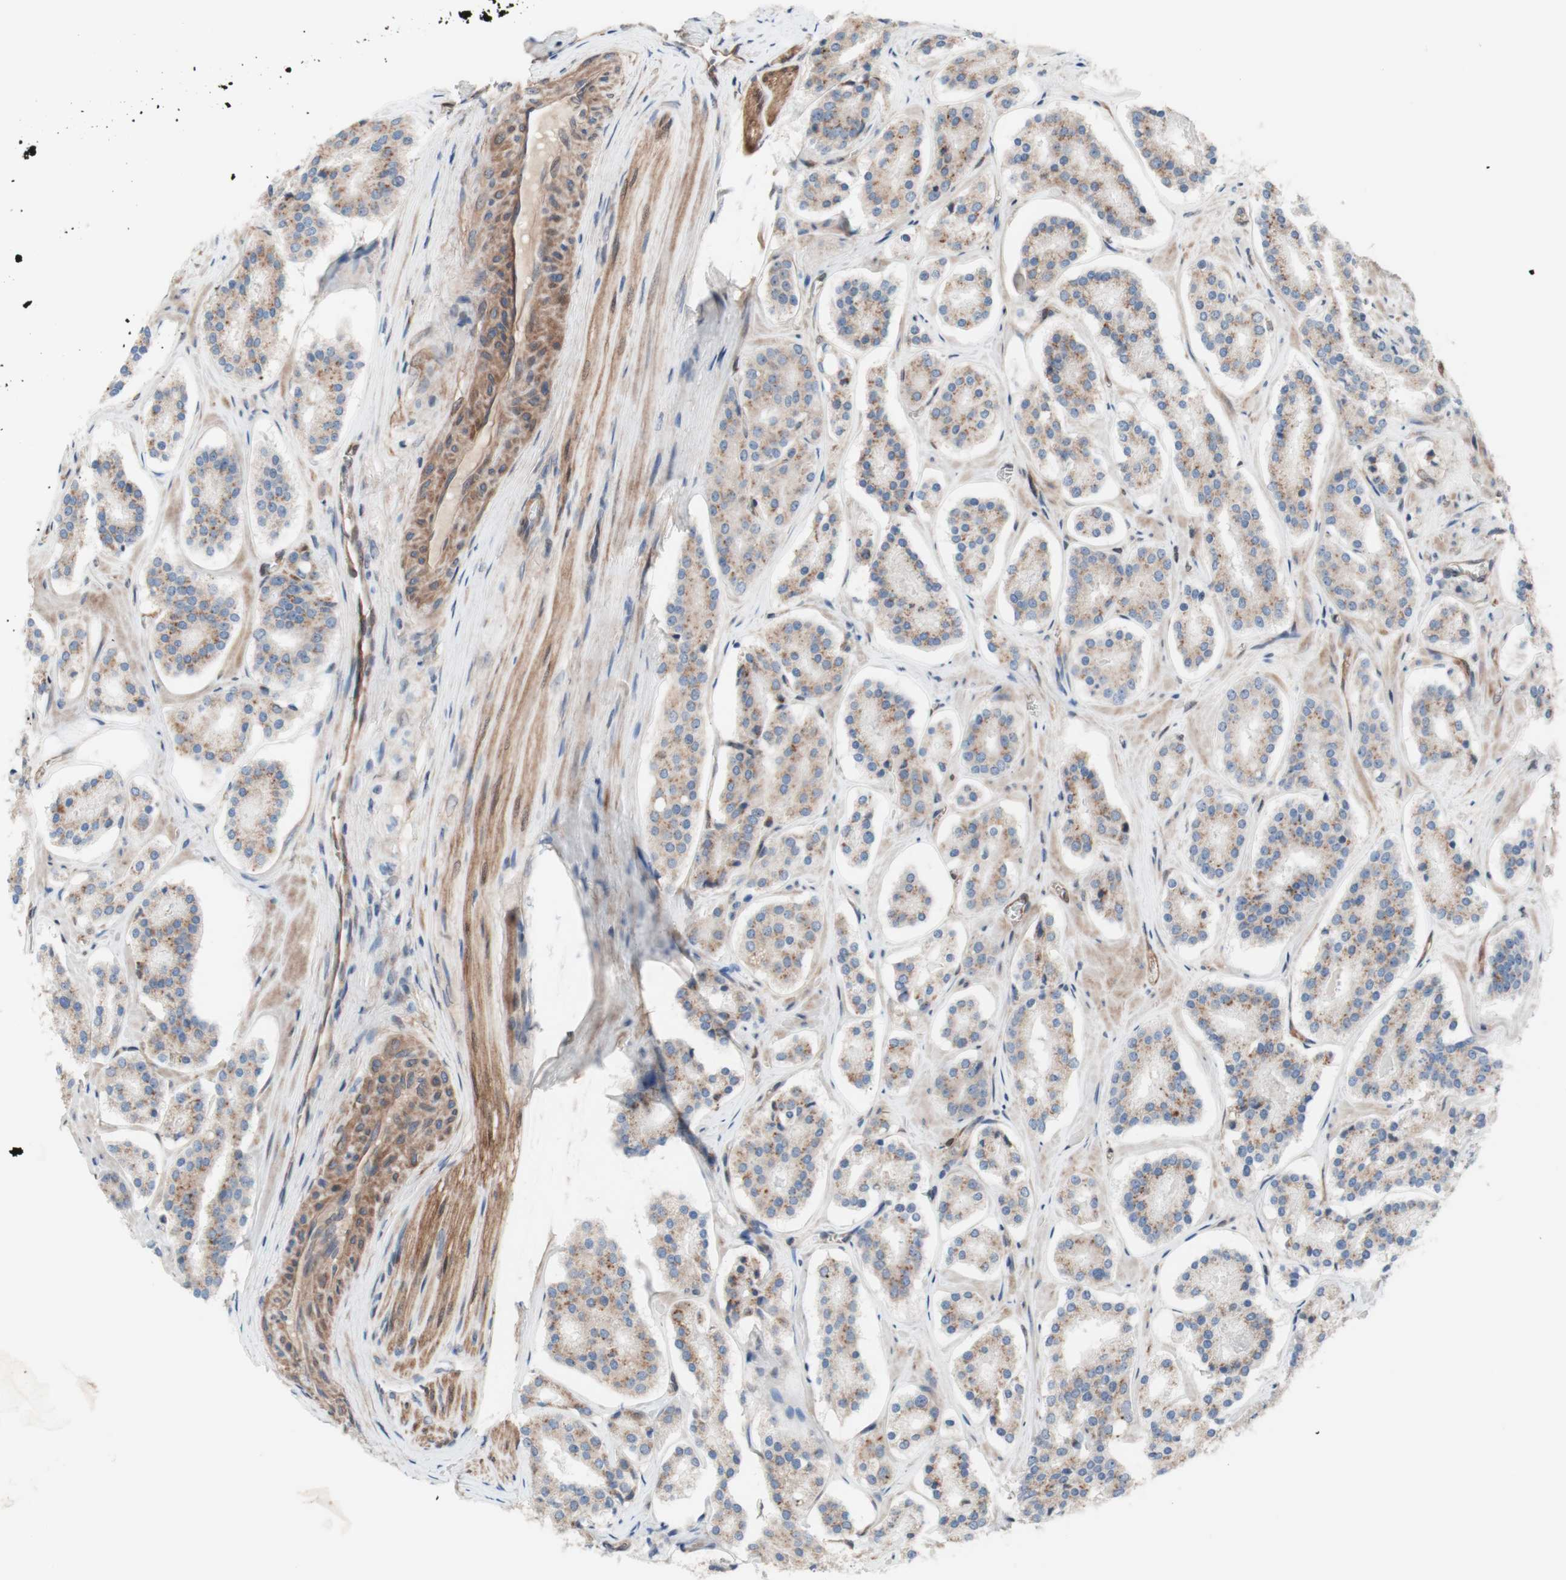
{"staining": {"intensity": "weak", "quantity": ">75%", "location": "cytoplasmic/membranous"}, "tissue": "prostate cancer", "cell_type": "Tumor cells", "image_type": "cancer", "snomed": [{"axis": "morphology", "description": "Adenocarcinoma, High grade"}, {"axis": "topography", "description": "Prostate"}], "caption": "Prostate cancer (adenocarcinoma (high-grade)) was stained to show a protein in brown. There is low levels of weak cytoplasmic/membranous positivity in approximately >75% of tumor cells.", "gene": "CNN3", "patient": {"sex": "male", "age": 60}}